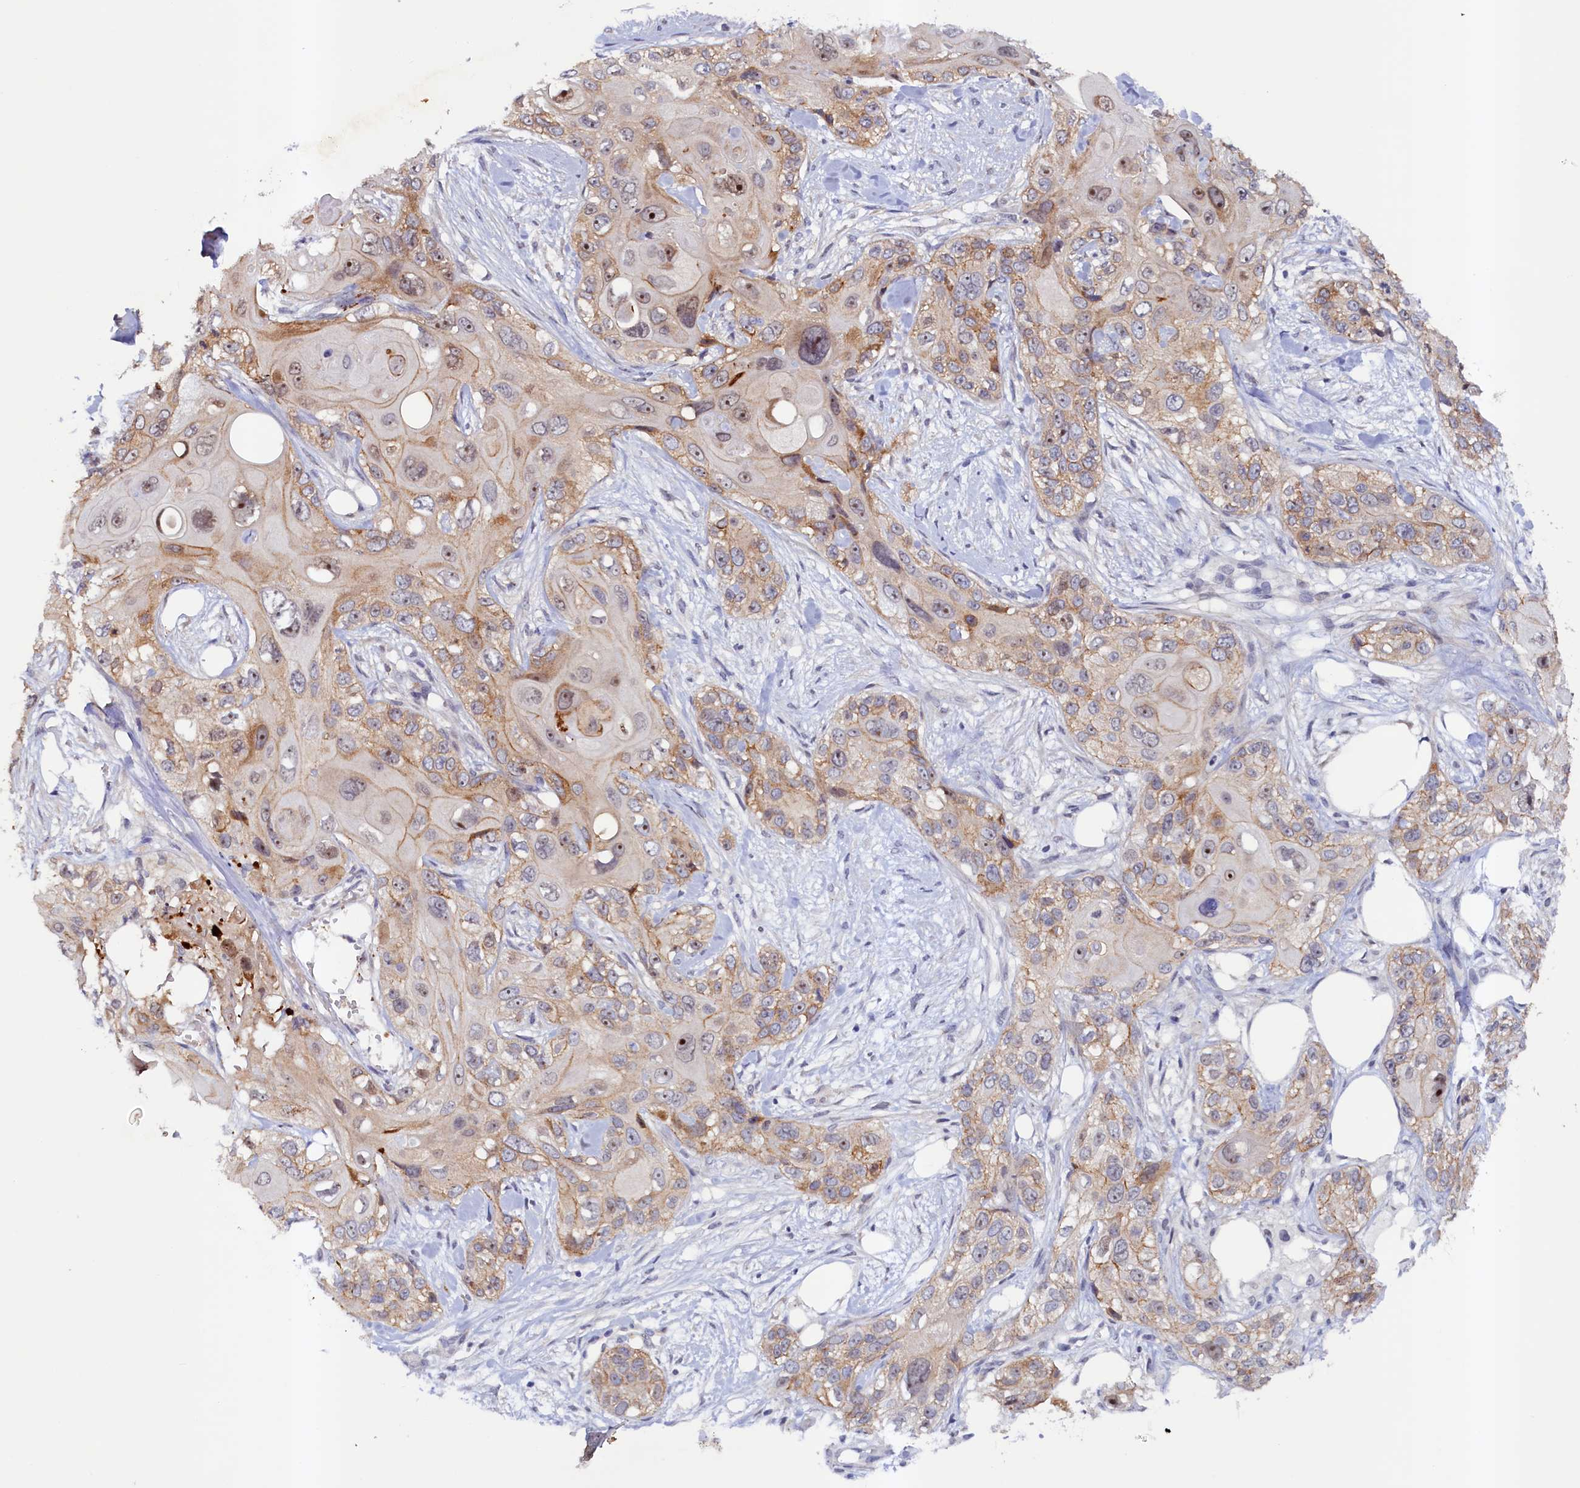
{"staining": {"intensity": "moderate", "quantity": "<25%", "location": "cytoplasmic/membranous,nuclear"}, "tissue": "skin cancer", "cell_type": "Tumor cells", "image_type": "cancer", "snomed": [{"axis": "morphology", "description": "Normal tissue, NOS"}, {"axis": "morphology", "description": "Squamous cell carcinoma, NOS"}, {"axis": "topography", "description": "Skin"}], "caption": "Immunohistochemistry (IHC) of skin cancer reveals low levels of moderate cytoplasmic/membranous and nuclear expression in approximately <25% of tumor cells.", "gene": "PACSIN3", "patient": {"sex": "male", "age": 72}}